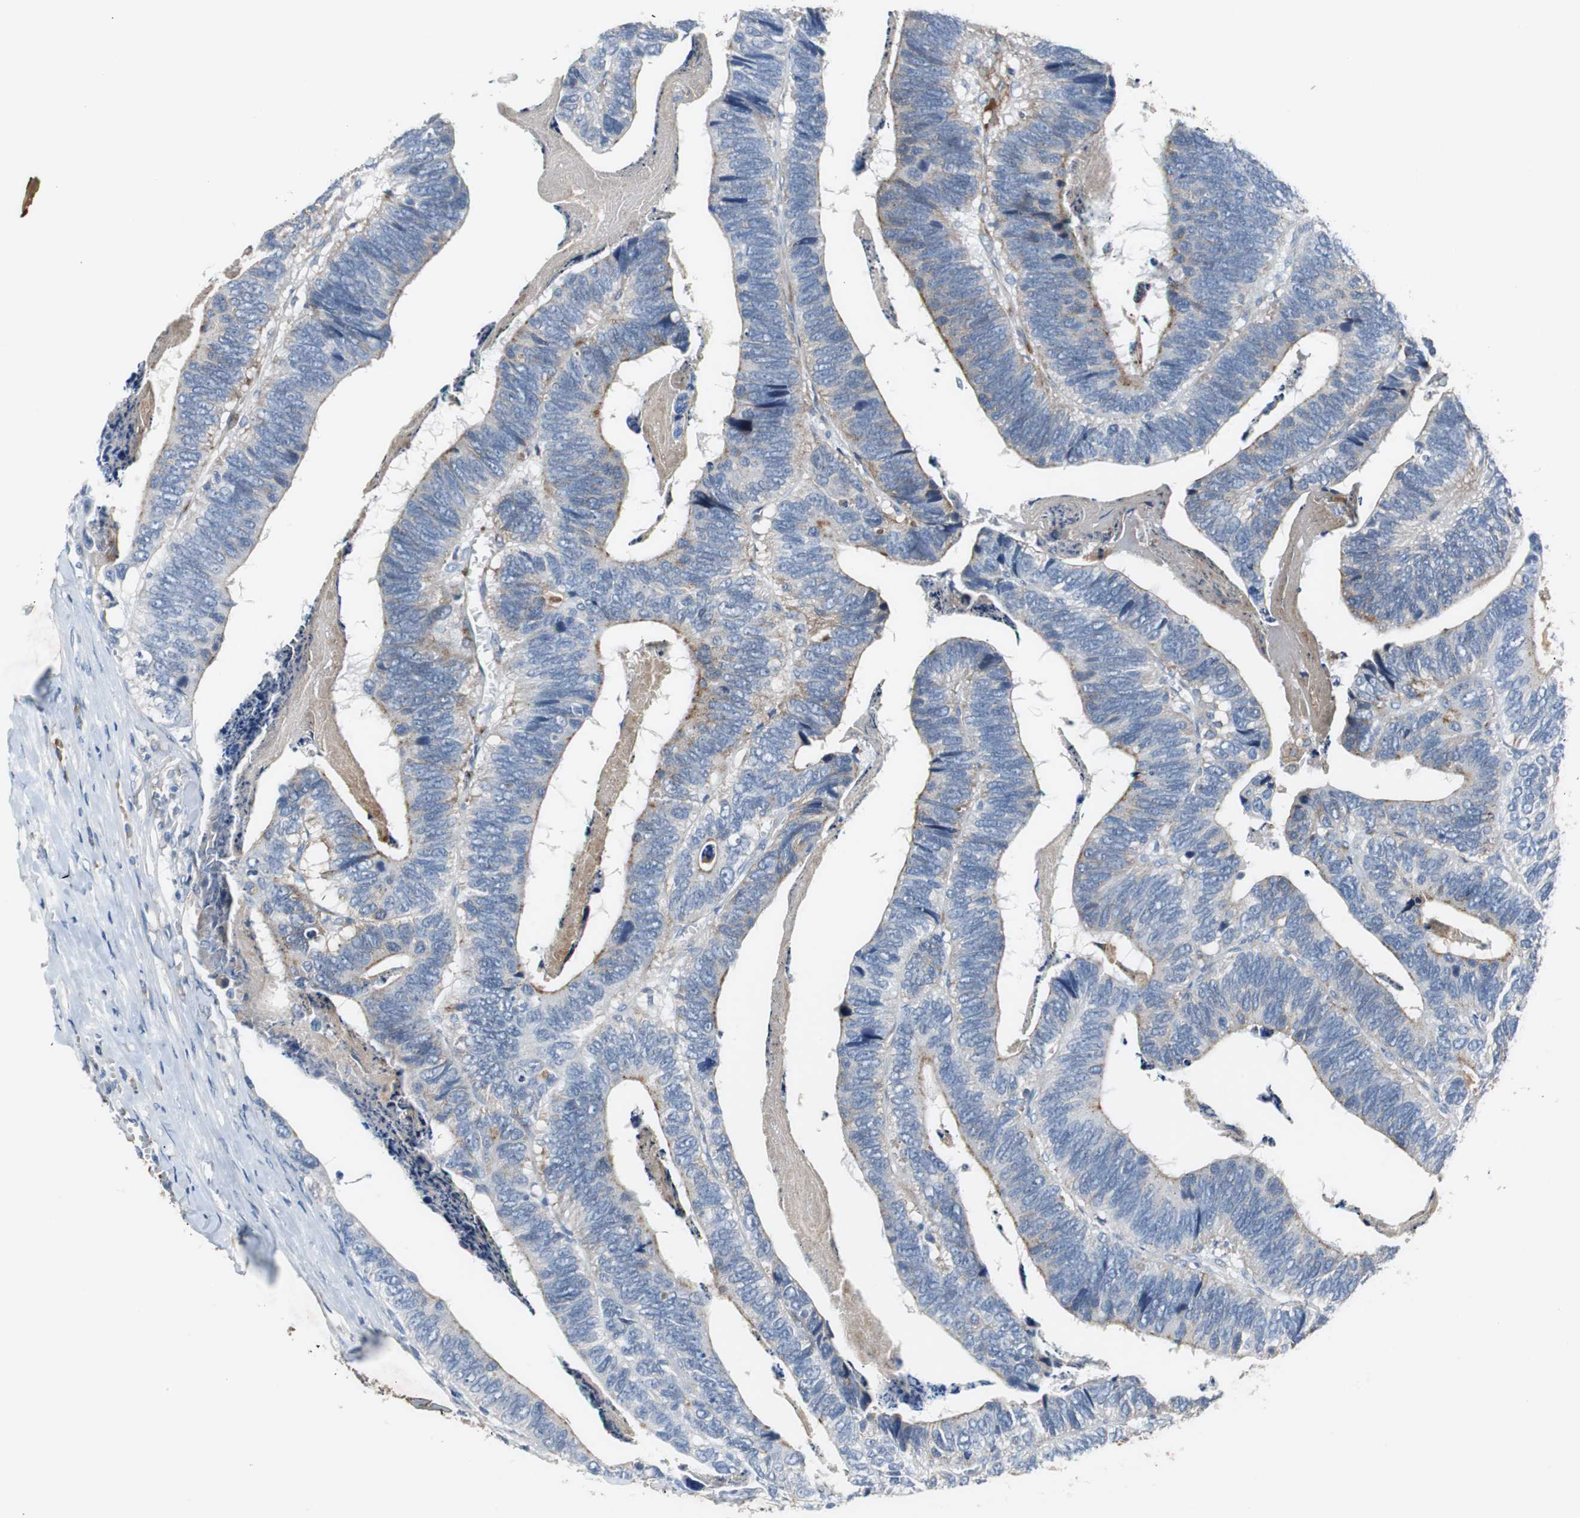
{"staining": {"intensity": "negative", "quantity": "none", "location": "none"}, "tissue": "colorectal cancer", "cell_type": "Tumor cells", "image_type": "cancer", "snomed": [{"axis": "morphology", "description": "Adenocarcinoma, NOS"}, {"axis": "topography", "description": "Colon"}], "caption": "The photomicrograph exhibits no staining of tumor cells in colorectal adenocarcinoma.", "gene": "SORT1", "patient": {"sex": "male", "age": 72}}